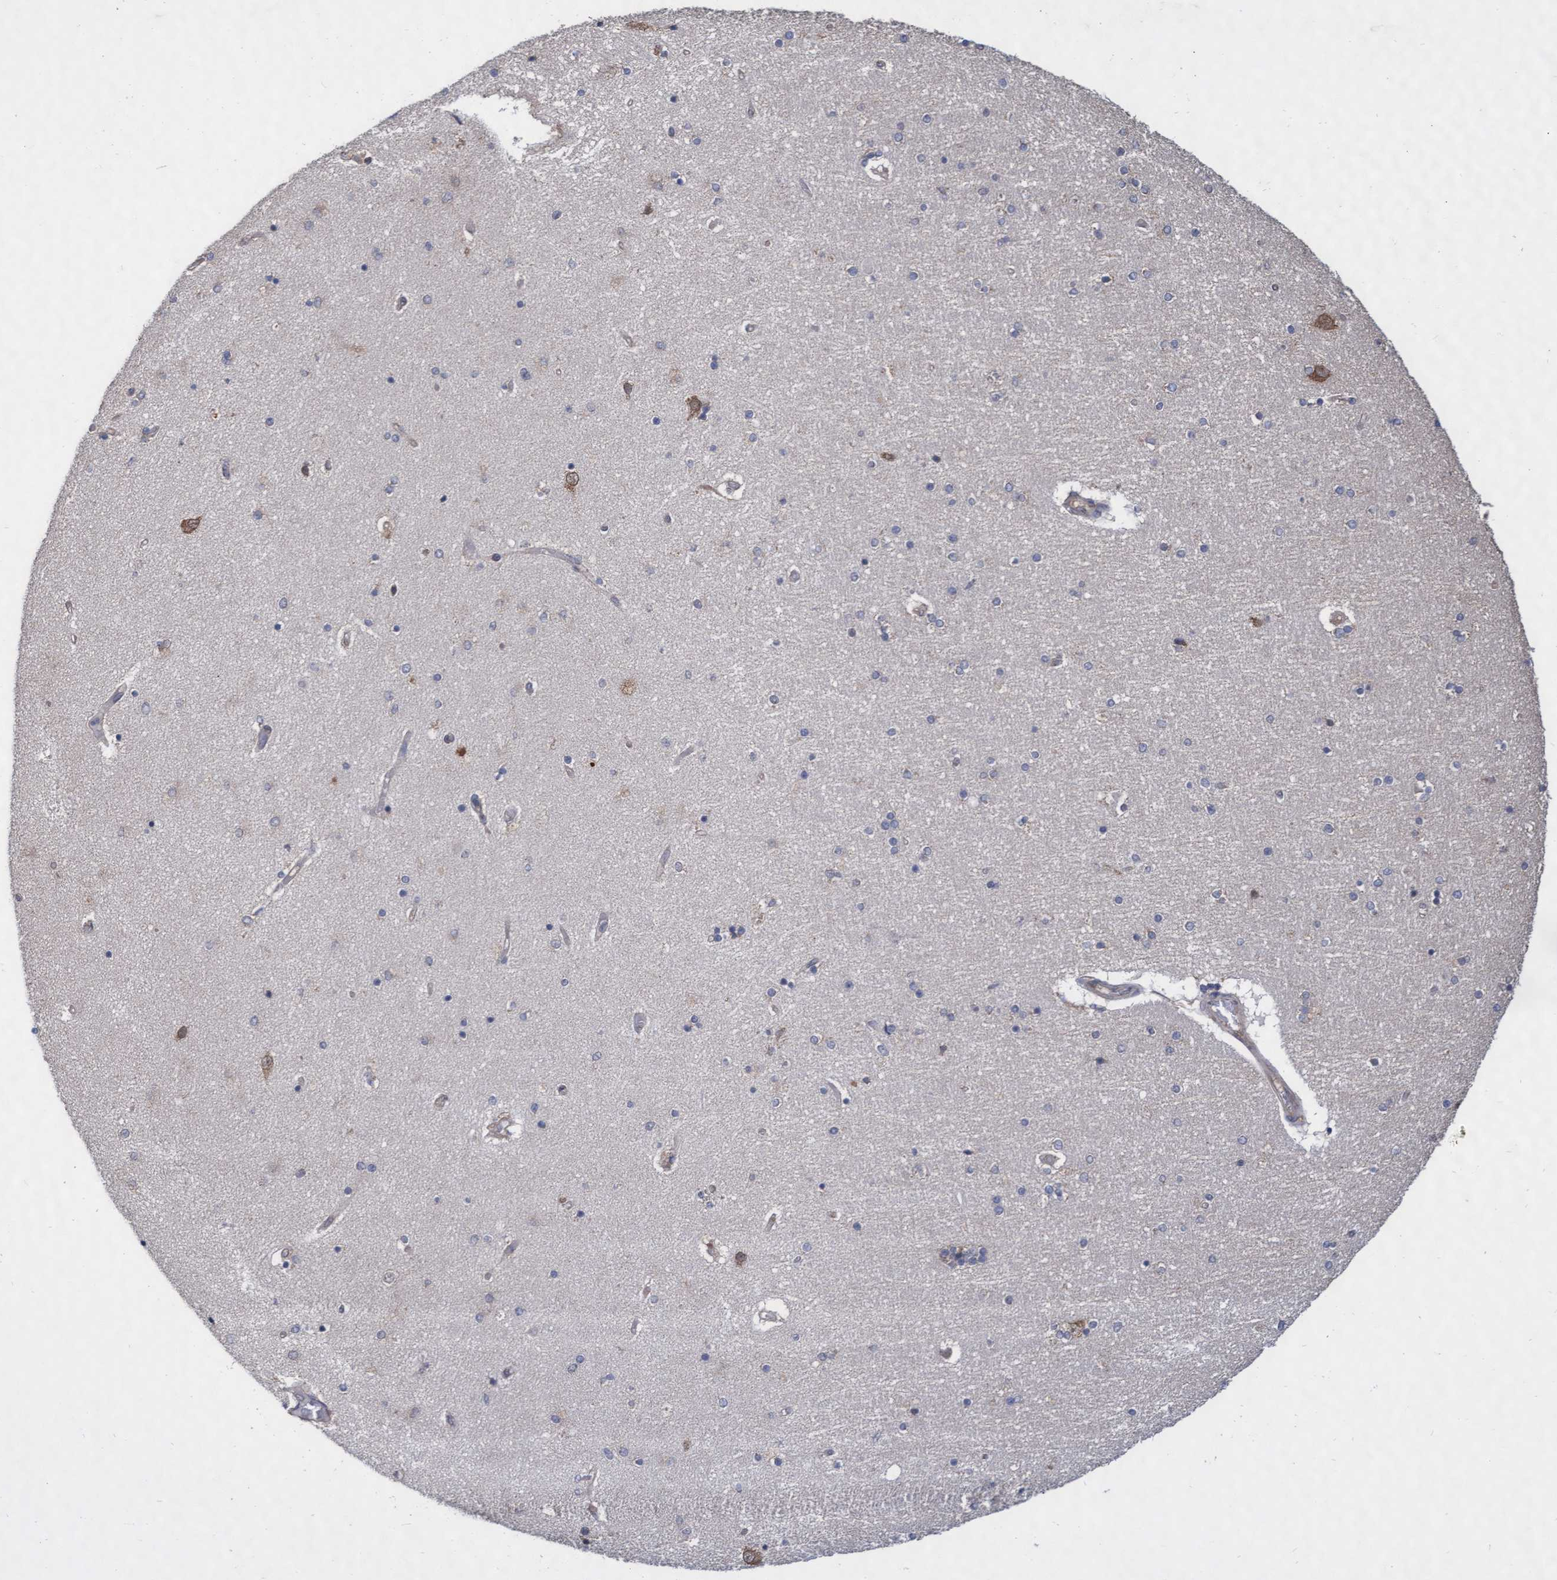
{"staining": {"intensity": "moderate", "quantity": "<25%", "location": "cytoplasmic/membranous"}, "tissue": "hippocampus", "cell_type": "Glial cells", "image_type": "normal", "snomed": [{"axis": "morphology", "description": "Normal tissue, NOS"}, {"axis": "topography", "description": "Hippocampus"}], "caption": "Immunohistochemistry photomicrograph of benign hippocampus: human hippocampus stained using immunohistochemistry (IHC) exhibits low levels of moderate protein expression localized specifically in the cytoplasmic/membranous of glial cells, appearing as a cytoplasmic/membranous brown color.", "gene": "ABCF2", "patient": {"sex": "female", "age": 54}}